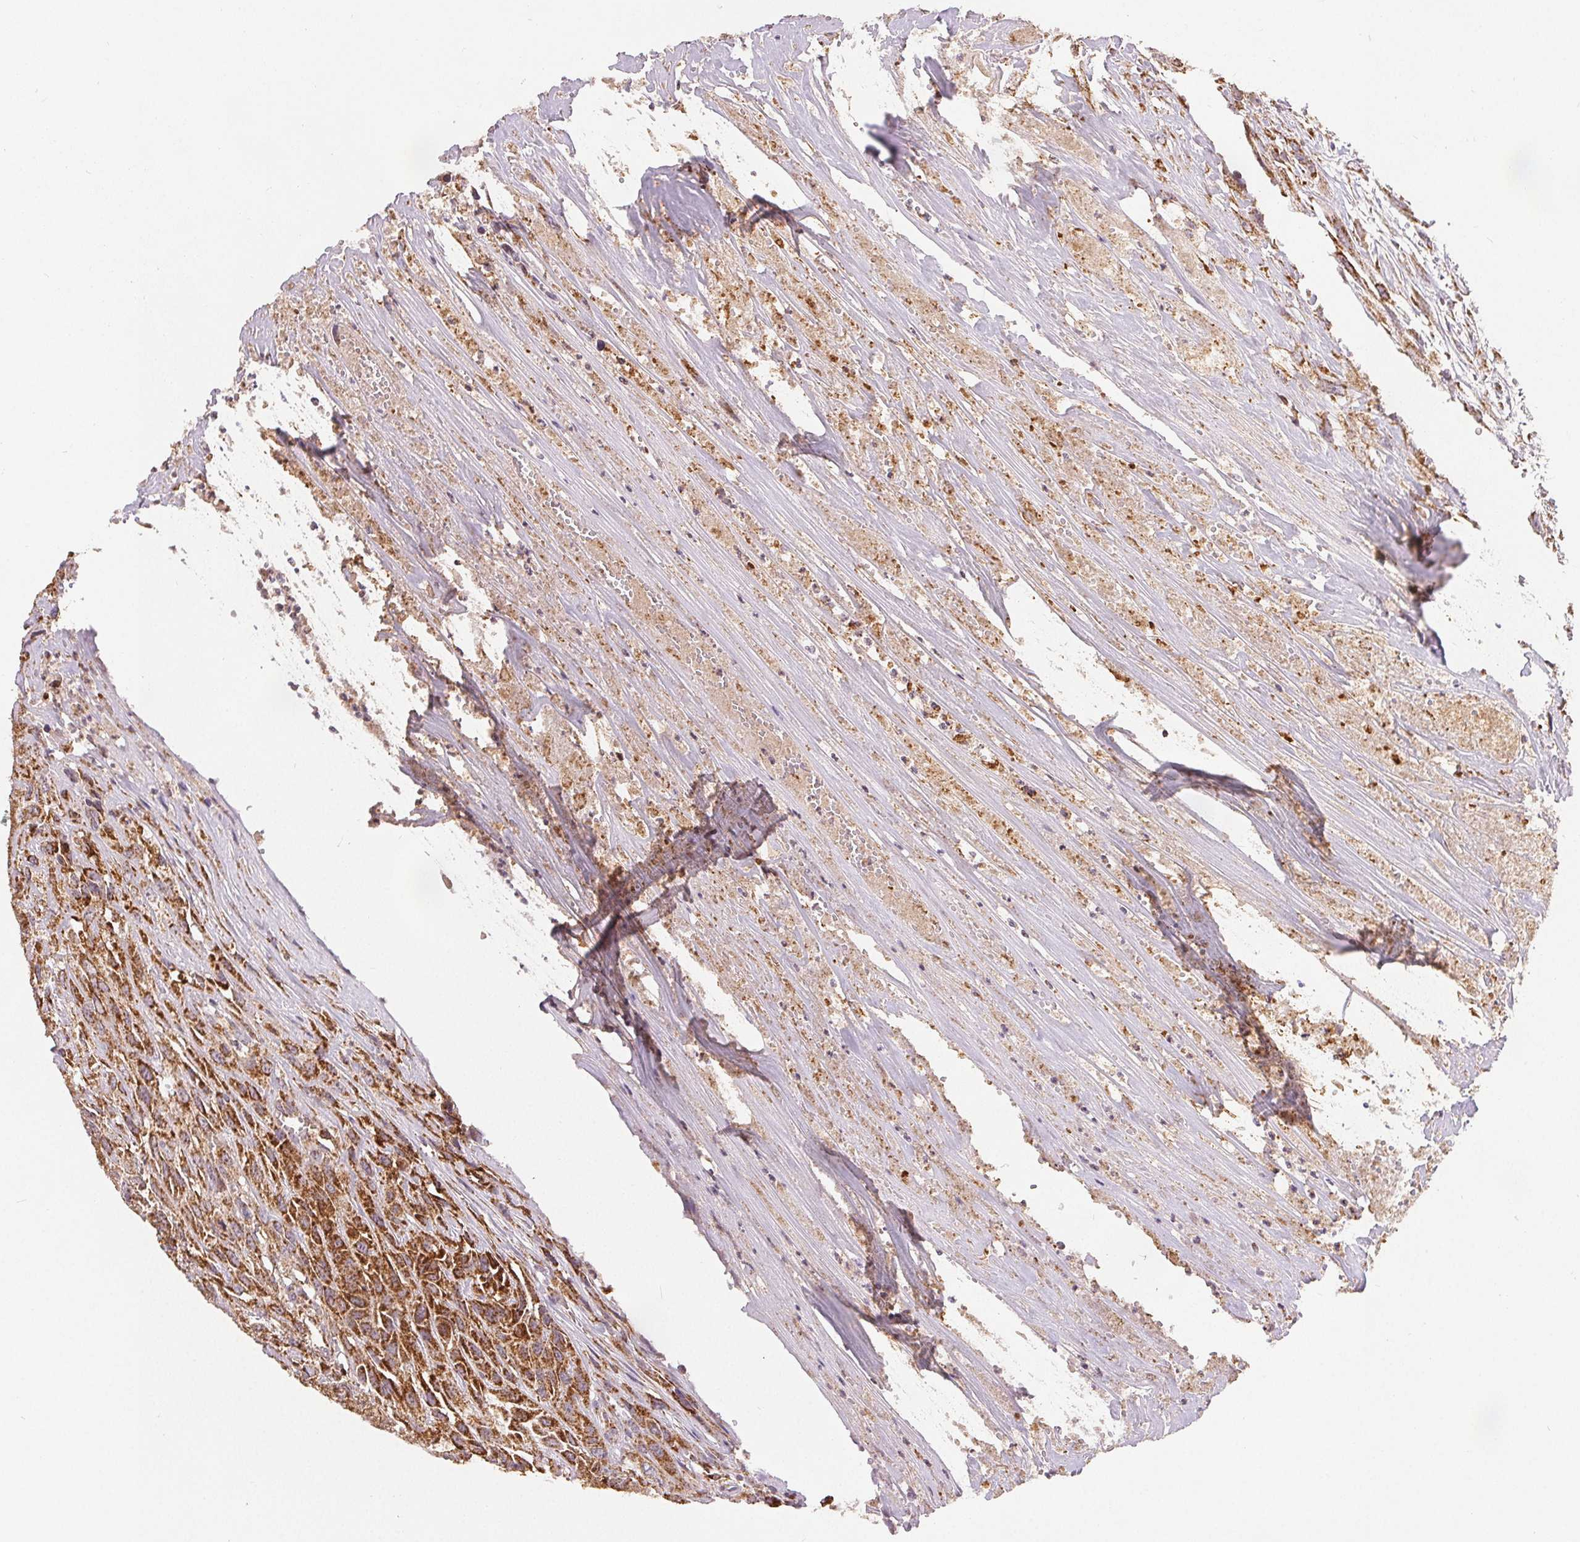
{"staining": {"intensity": "moderate", "quantity": ">75%", "location": "cytoplasmic/membranous"}, "tissue": "urothelial cancer", "cell_type": "Tumor cells", "image_type": "cancer", "snomed": [{"axis": "morphology", "description": "Urothelial carcinoma, High grade"}, {"axis": "topography", "description": "Urinary bladder"}], "caption": "Immunohistochemistry (IHC) image of urothelial carcinoma (high-grade) stained for a protein (brown), which demonstrates medium levels of moderate cytoplasmic/membranous positivity in approximately >75% of tumor cells.", "gene": "SDHB", "patient": {"sex": "male", "age": 67}}